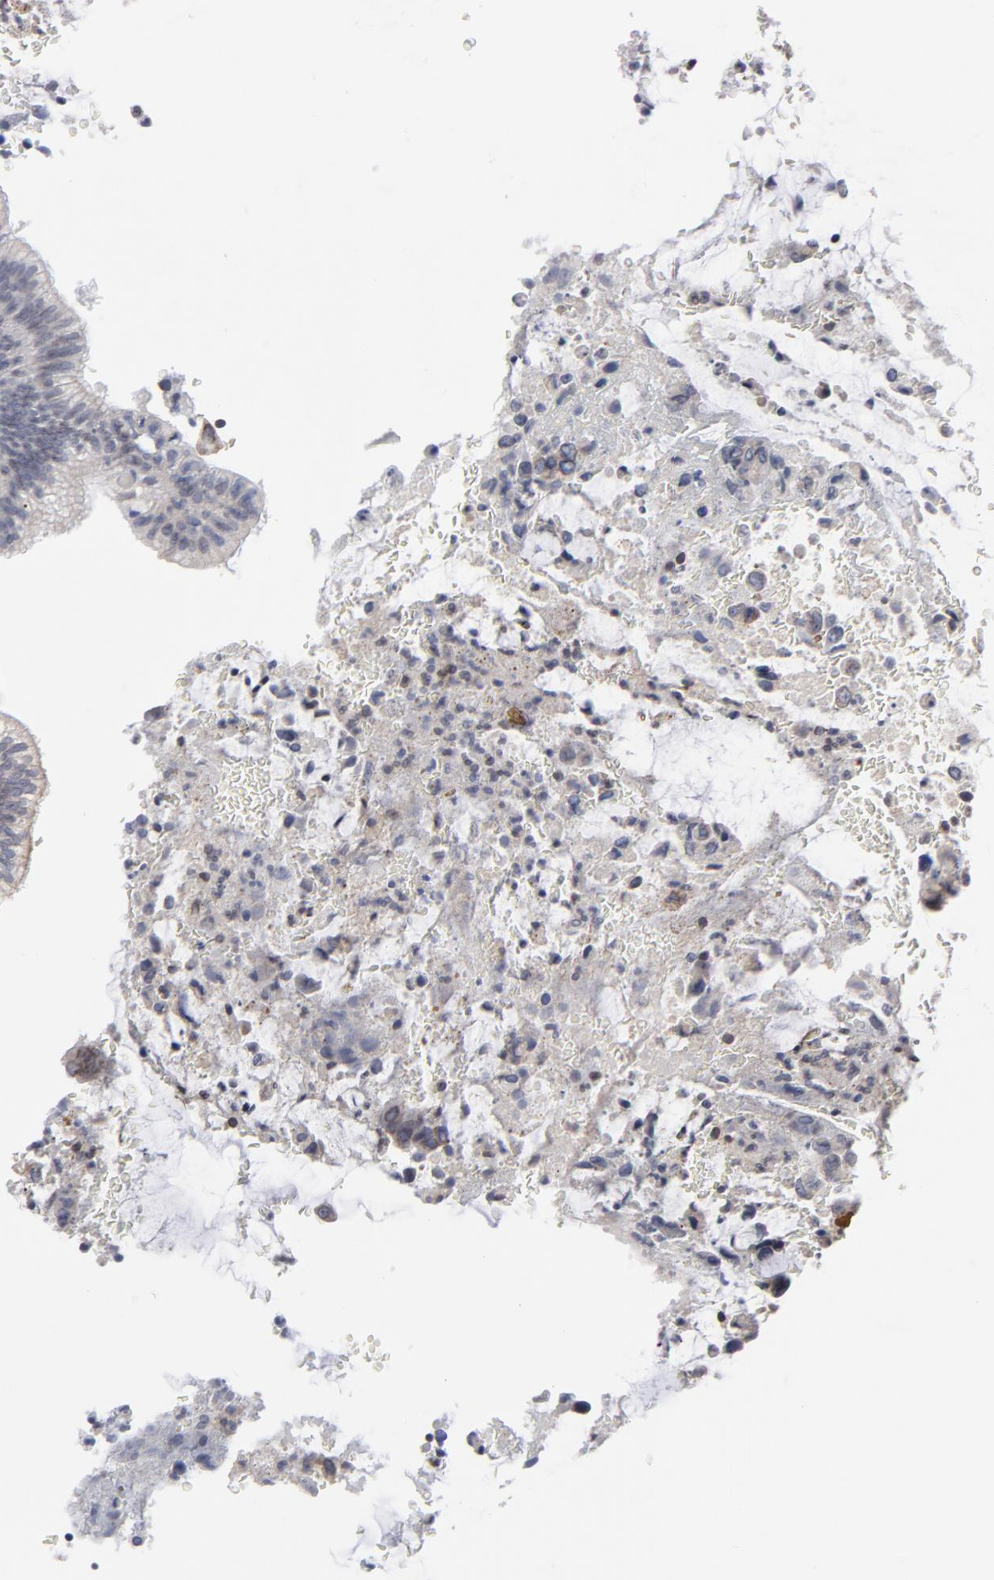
{"staining": {"intensity": "weak", "quantity": "25%-75%", "location": "cytoplasmic/membranous,nuclear"}, "tissue": "colorectal cancer", "cell_type": "Tumor cells", "image_type": "cancer", "snomed": [{"axis": "morphology", "description": "Normal tissue, NOS"}, {"axis": "morphology", "description": "Adenocarcinoma, NOS"}, {"axis": "topography", "description": "Rectum"}], "caption": "Immunohistochemical staining of adenocarcinoma (colorectal) reveals low levels of weak cytoplasmic/membranous and nuclear protein staining in approximately 25%-75% of tumor cells.", "gene": "SYNE2", "patient": {"sex": "male", "age": 92}}